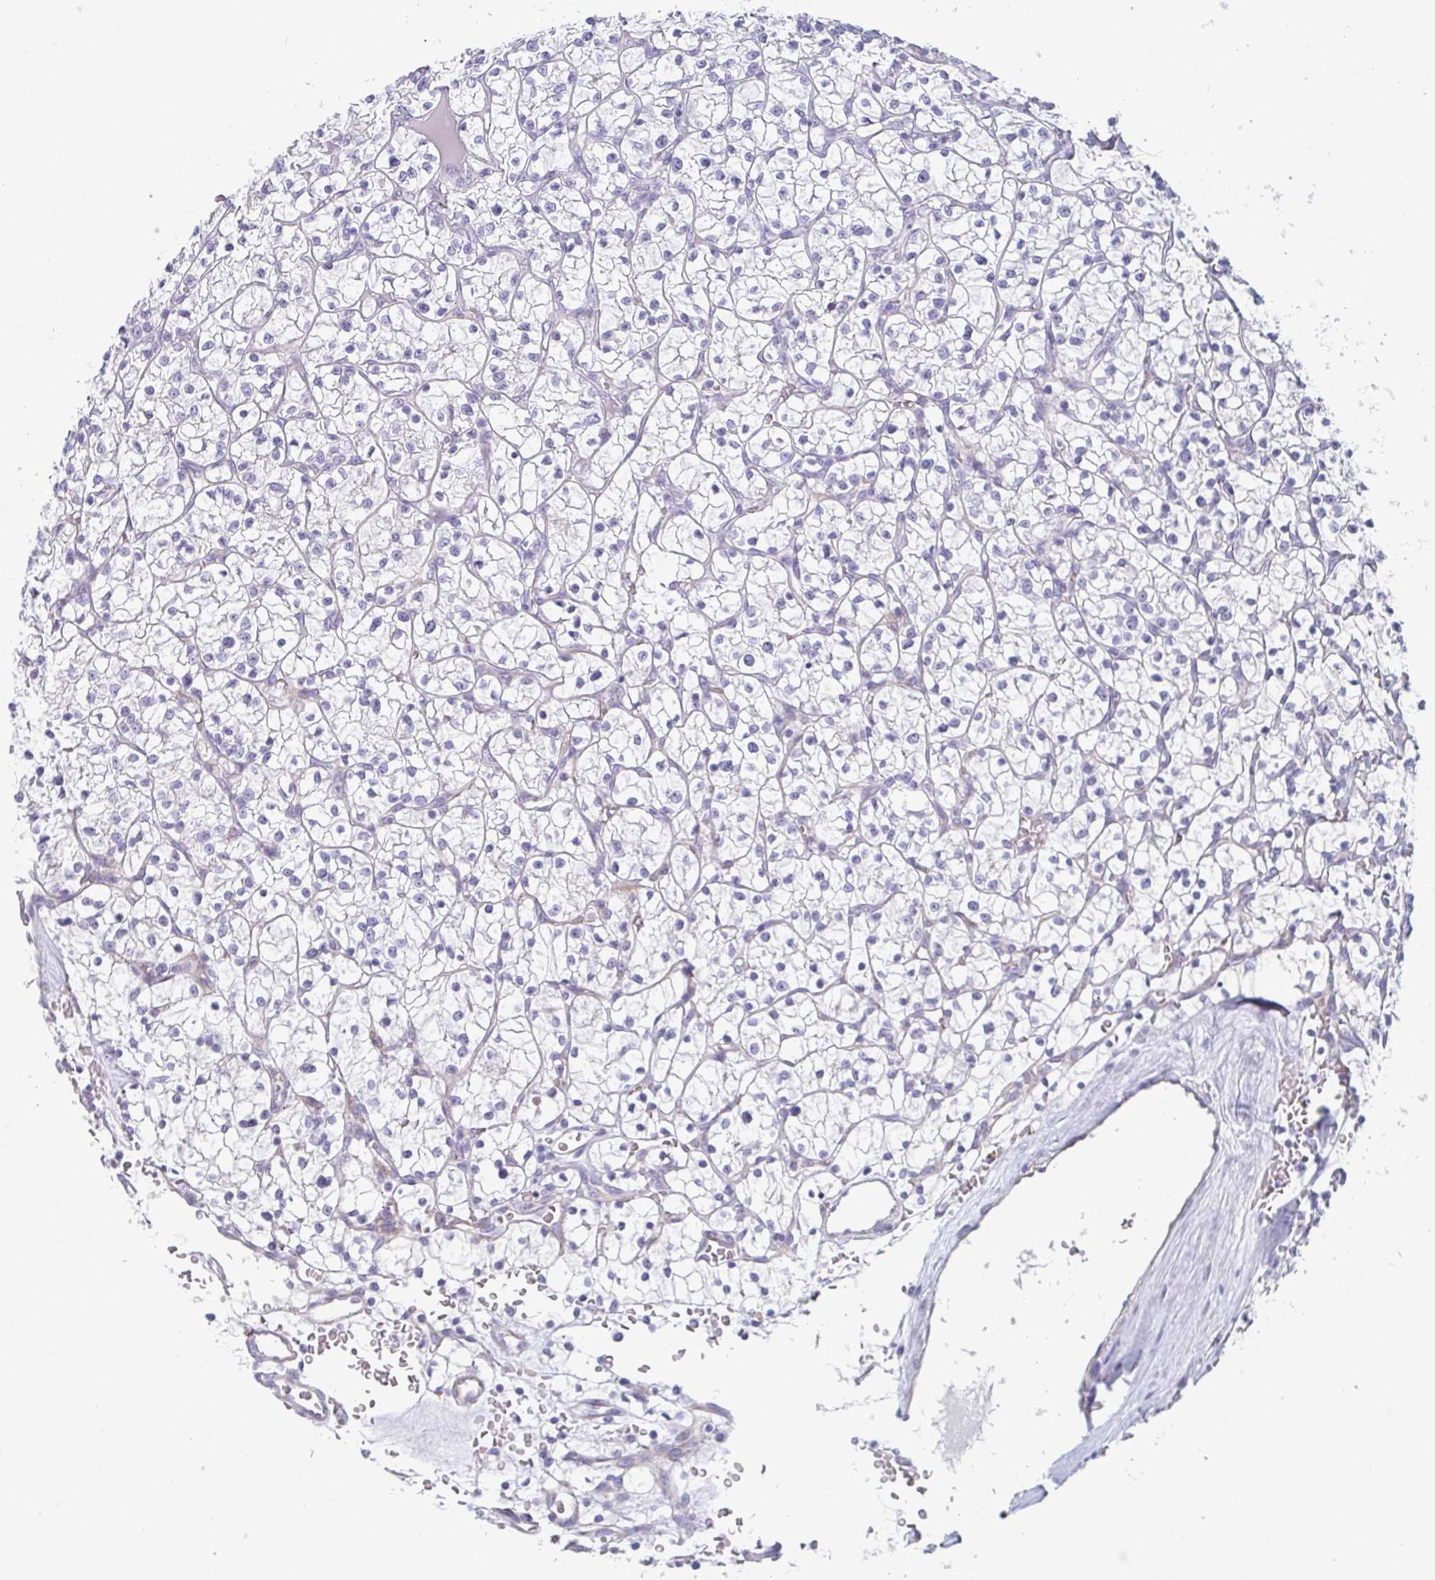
{"staining": {"intensity": "negative", "quantity": "none", "location": "none"}, "tissue": "renal cancer", "cell_type": "Tumor cells", "image_type": "cancer", "snomed": [{"axis": "morphology", "description": "Adenocarcinoma, NOS"}, {"axis": "topography", "description": "Kidney"}], "caption": "This histopathology image is of adenocarcinoma (renal) stained with immunohistochemistry to label a protein in brown with the nuclei are counter-stained blue. There is no expression in tumor cells.", "gene": "DYNC1I1", "patient": {"sex": "female", "age": 64}}